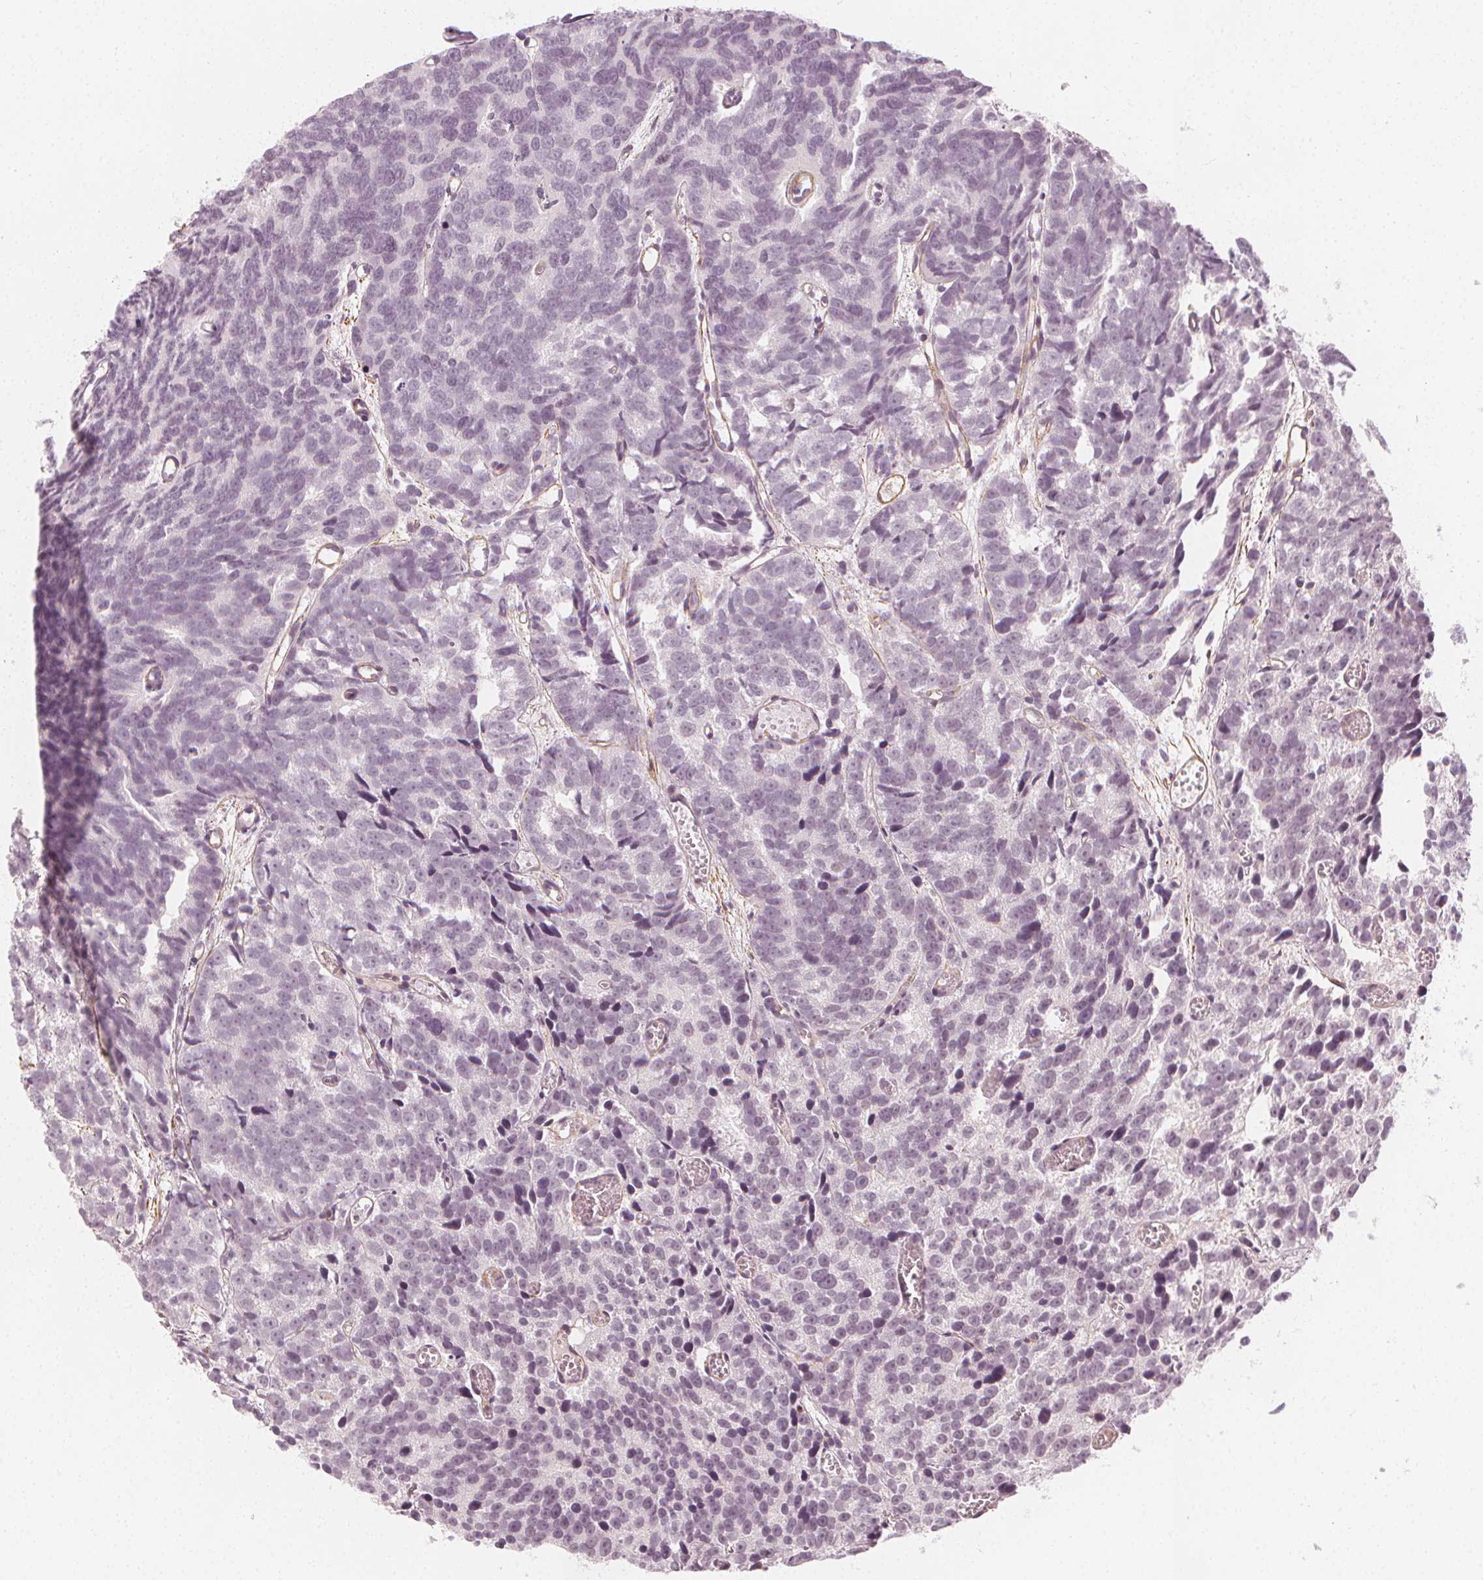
{"staining": {"intensity": "negative", "quantity": "none", "location": "none"}, "tissue": "prostate cancer", "cell_type": "Tumor cells", "image_type": "cancer", "snomed": [{"axis": "morphology", "description": "Adenocarcinoma, High grade"}, {"axis": "topography", "description": "Prostate"}], "caption": "Histopathology image shows no significant protein staining in tumor cells of high-grade adenocarcinoma (prostate). (DAB IHC visualized using brightfield microscopy, high magnification).", "gene": "ARHGAP26", "patient": {"sex": "male", "age": 77}}